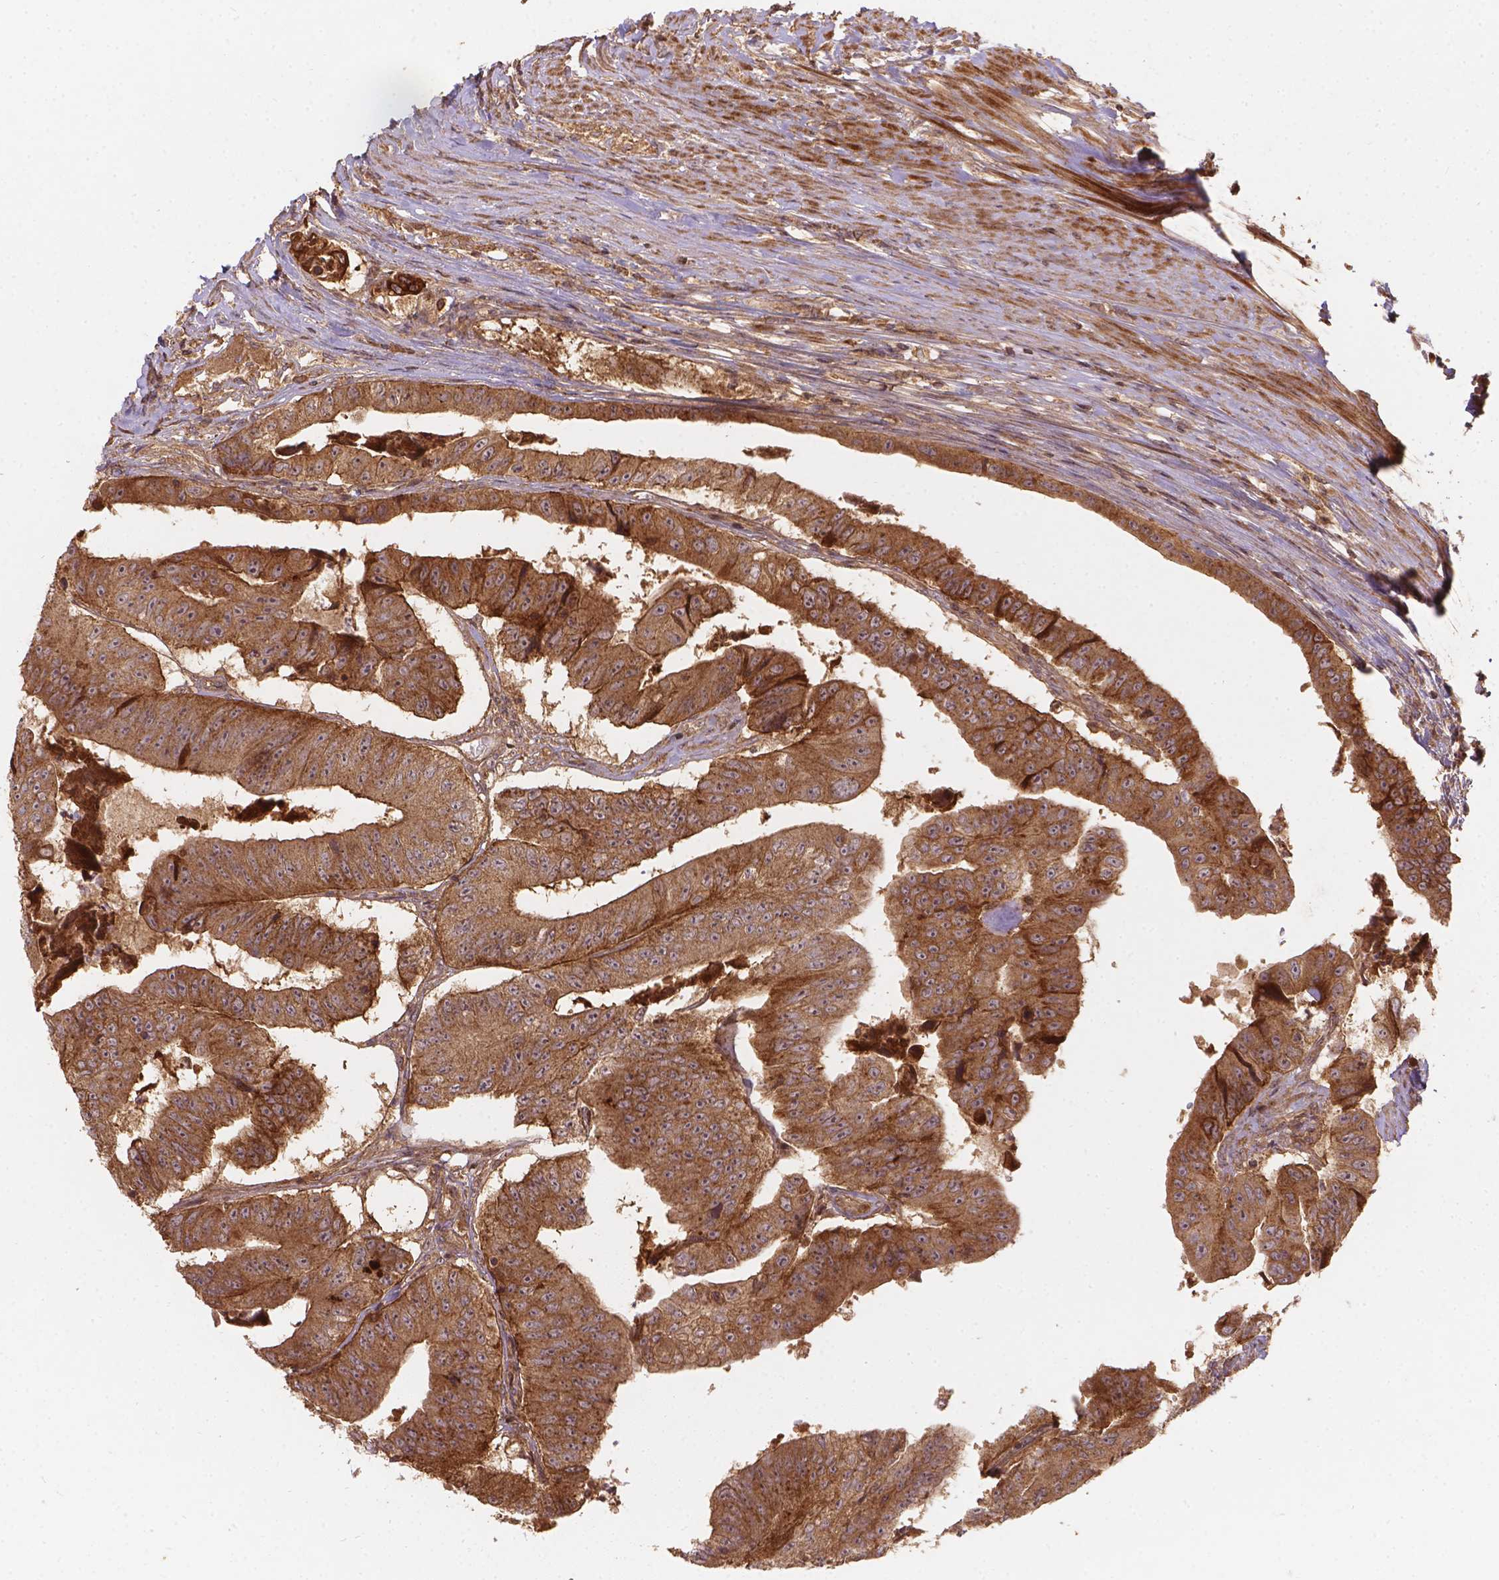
{"staining": {"intensity": "moderate", "quantity": ">75%", "location": "cytoplasmic/membranous"}, "tissue": "colorectal cancer", "cell_type": "Tumor cells", "image_type": "cancer", "snomed": [{"axis": "morphology", "description": "Adenocarcinoma, NOS"}, {"axis": "topography", "description": "Colon"}], "caption": "A photomicrograph showing moderate cytoplasmic/membranous expression in about >75% of tumor cells in colorectal adenocarcinoma, as visualized by brown immunohistochemical staining.", "gene": "XPR1", "patient": {"sex": "female", "age": 67}}